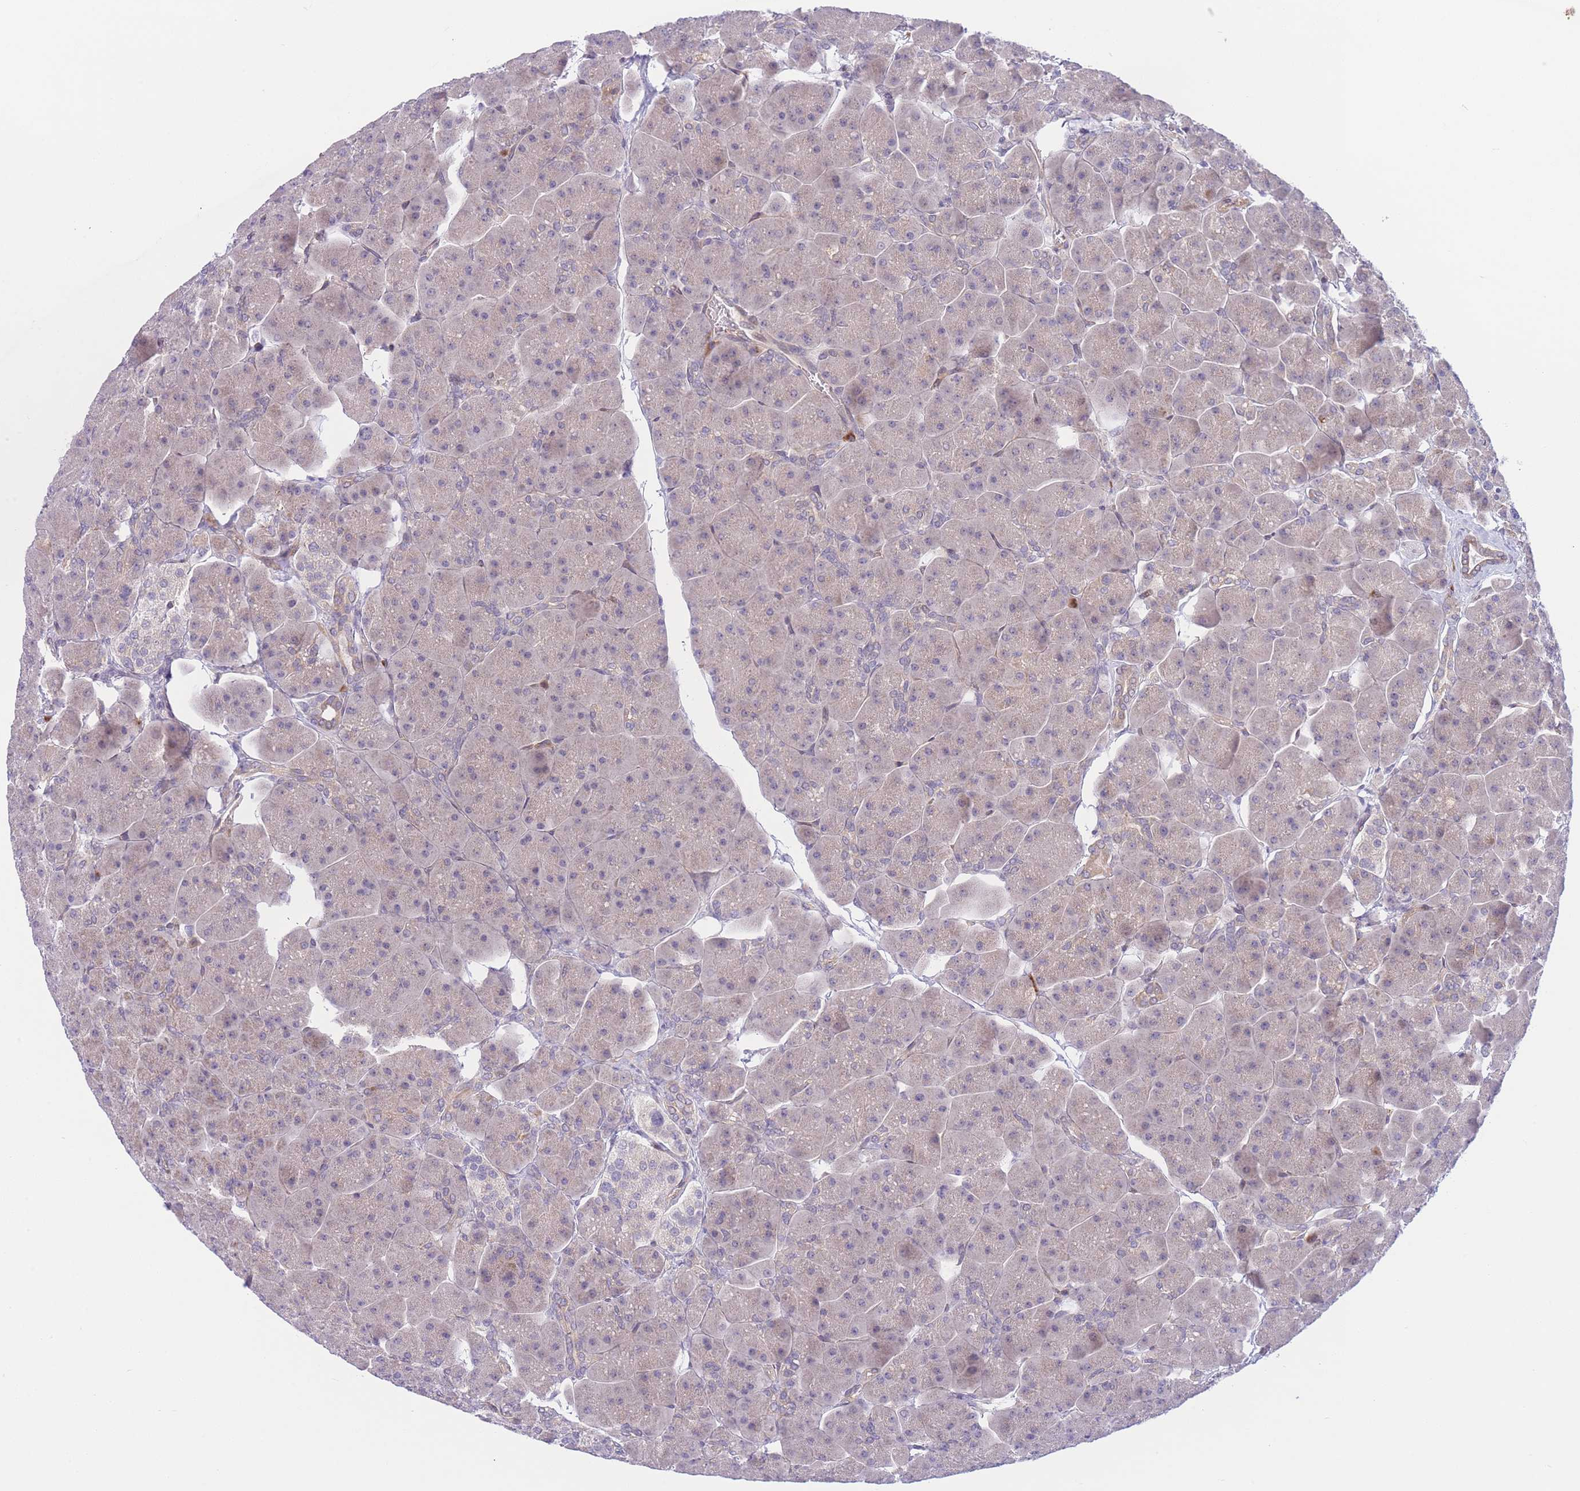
{"staining": {"intensity": "weak", "quantity": "<25%", "location": "cytoplasmic/membranous"}, "tissue": "pancreas", "cell_type": "Exocrine glandular cells", "image_type": "normal", "snomed": [{"axis": "morphology", "description": "Normal tissue, NOS"}, {"axis": "topography", "description": "Pancreas"}], "caption": "Pancreas was stained to show a protein in brown. There is no significant expression in exocrine glandular cells. (Brightfield microscopy of DAB (3,3'-diaminobenzidine) immunohistochemistry at high magnification).", "gene": "CDC25B", "patient": {"sex": "male", "age": 66}}